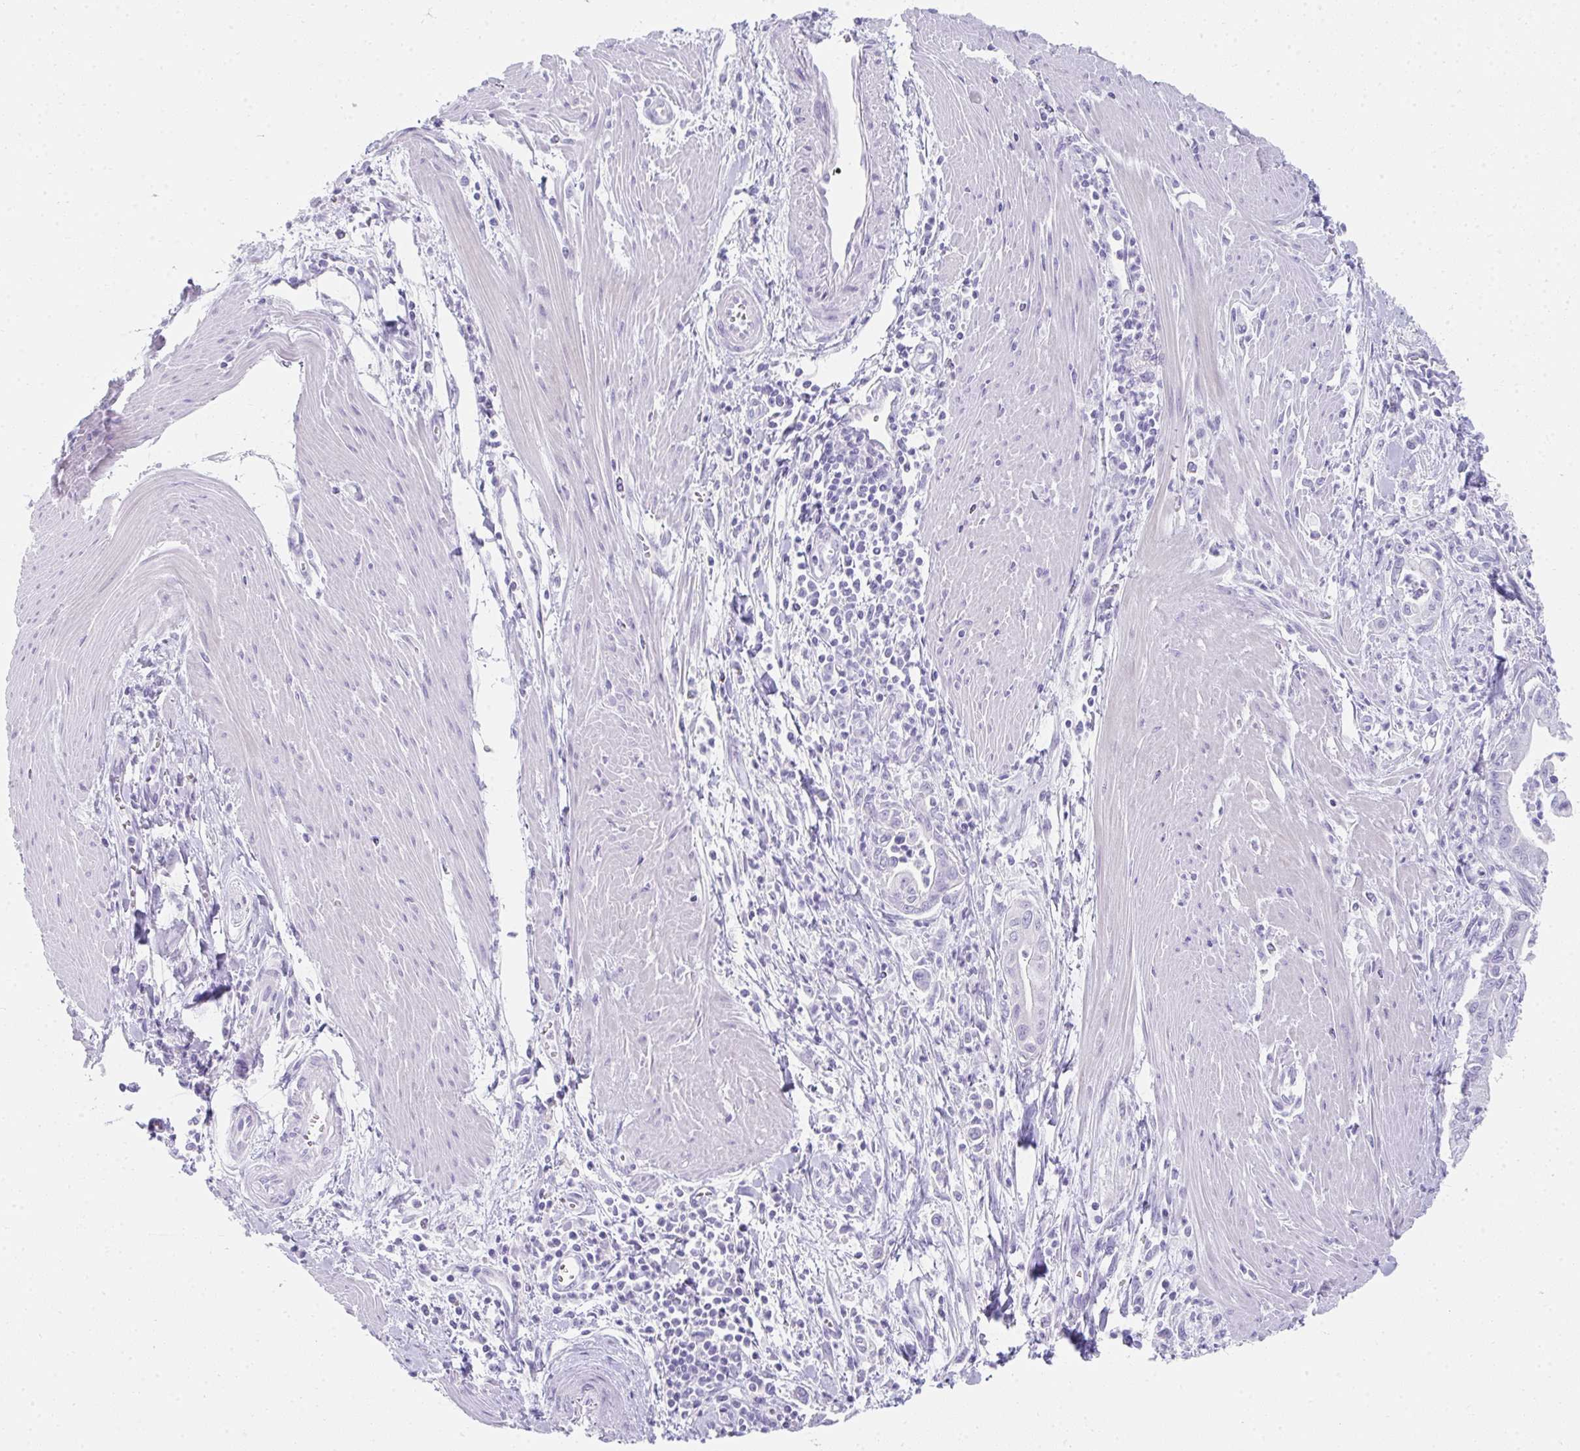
{"staining": {"intensity": "negative", "quantity": "none", "location": "none"}, "tissue": "pancreatic cancer", "cell_type": "Tumor cells", "image_type": "cancer", "snomed": [{"axis": "morphology", "description": "Adenocarcinoma, NOS"}, {"axis": "topography", "description": "Pancreas"}], "caption": "Tumor cells show no significant positivity in pancreatic cancer.", "gene": "RLF", "patient": {"sex": "male", "age": 78}}